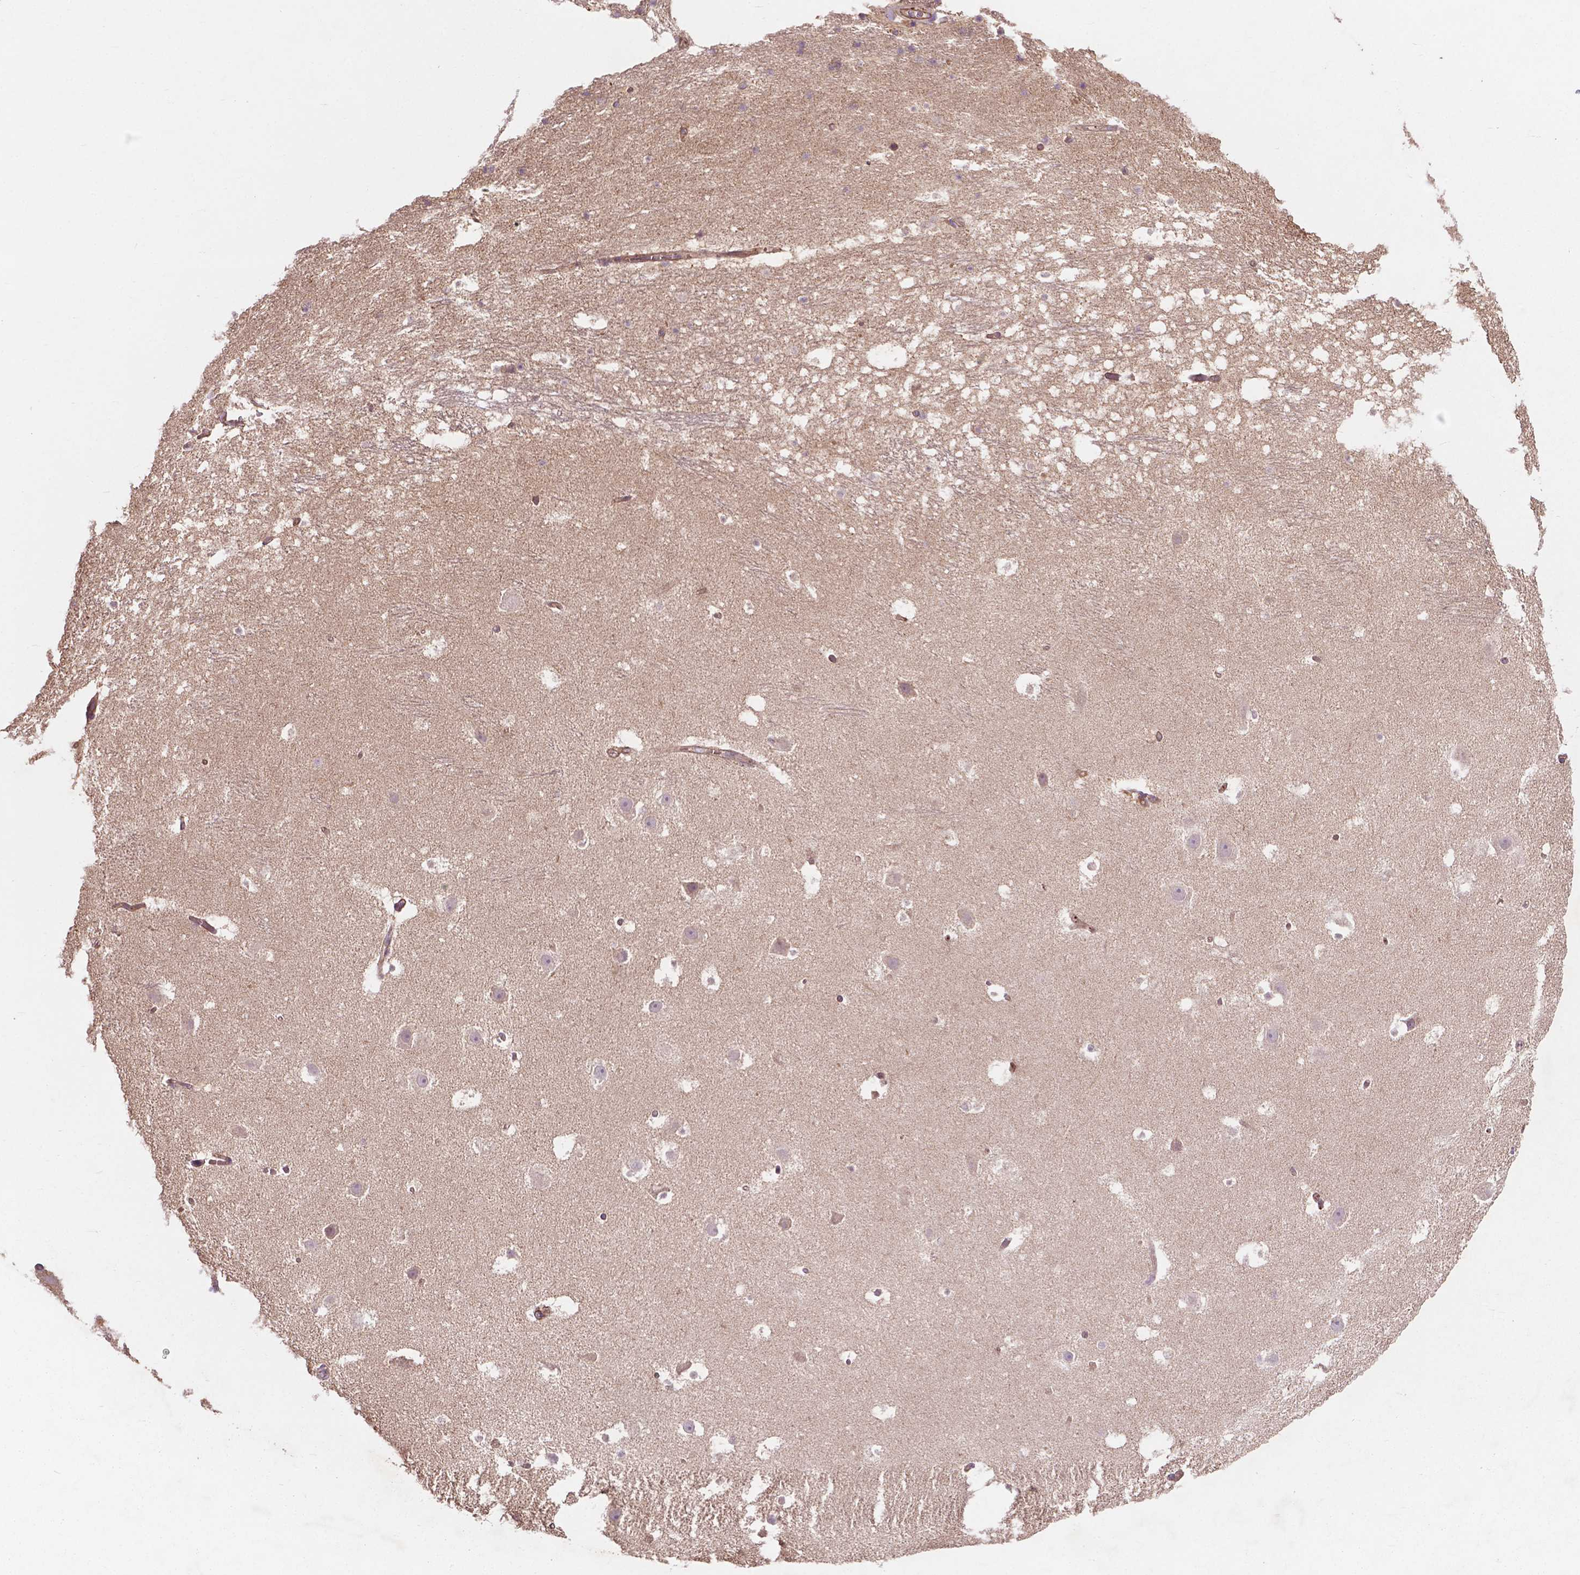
{"staining": {"intensity": "negative", "quantity": "none", "location": "none"}, "tissue": "hippocampus", "cell_type": "Glial cells", "image_type": "normal", "snomed": [{"axis": "morphology", "description": "Normal tissue, NOS"}, {"axis": "topography", "description": "Hippocampus"}], "caption": "Glial cells are negative for brown protein staining in unremarkable hippocampus. Brightfield microscopy of IHC stained with DAB (brown) and hematoxylin (blue), captured at high magnification.", "gene": "GJA9", "patient": {"sex": "male", "age": 26}}